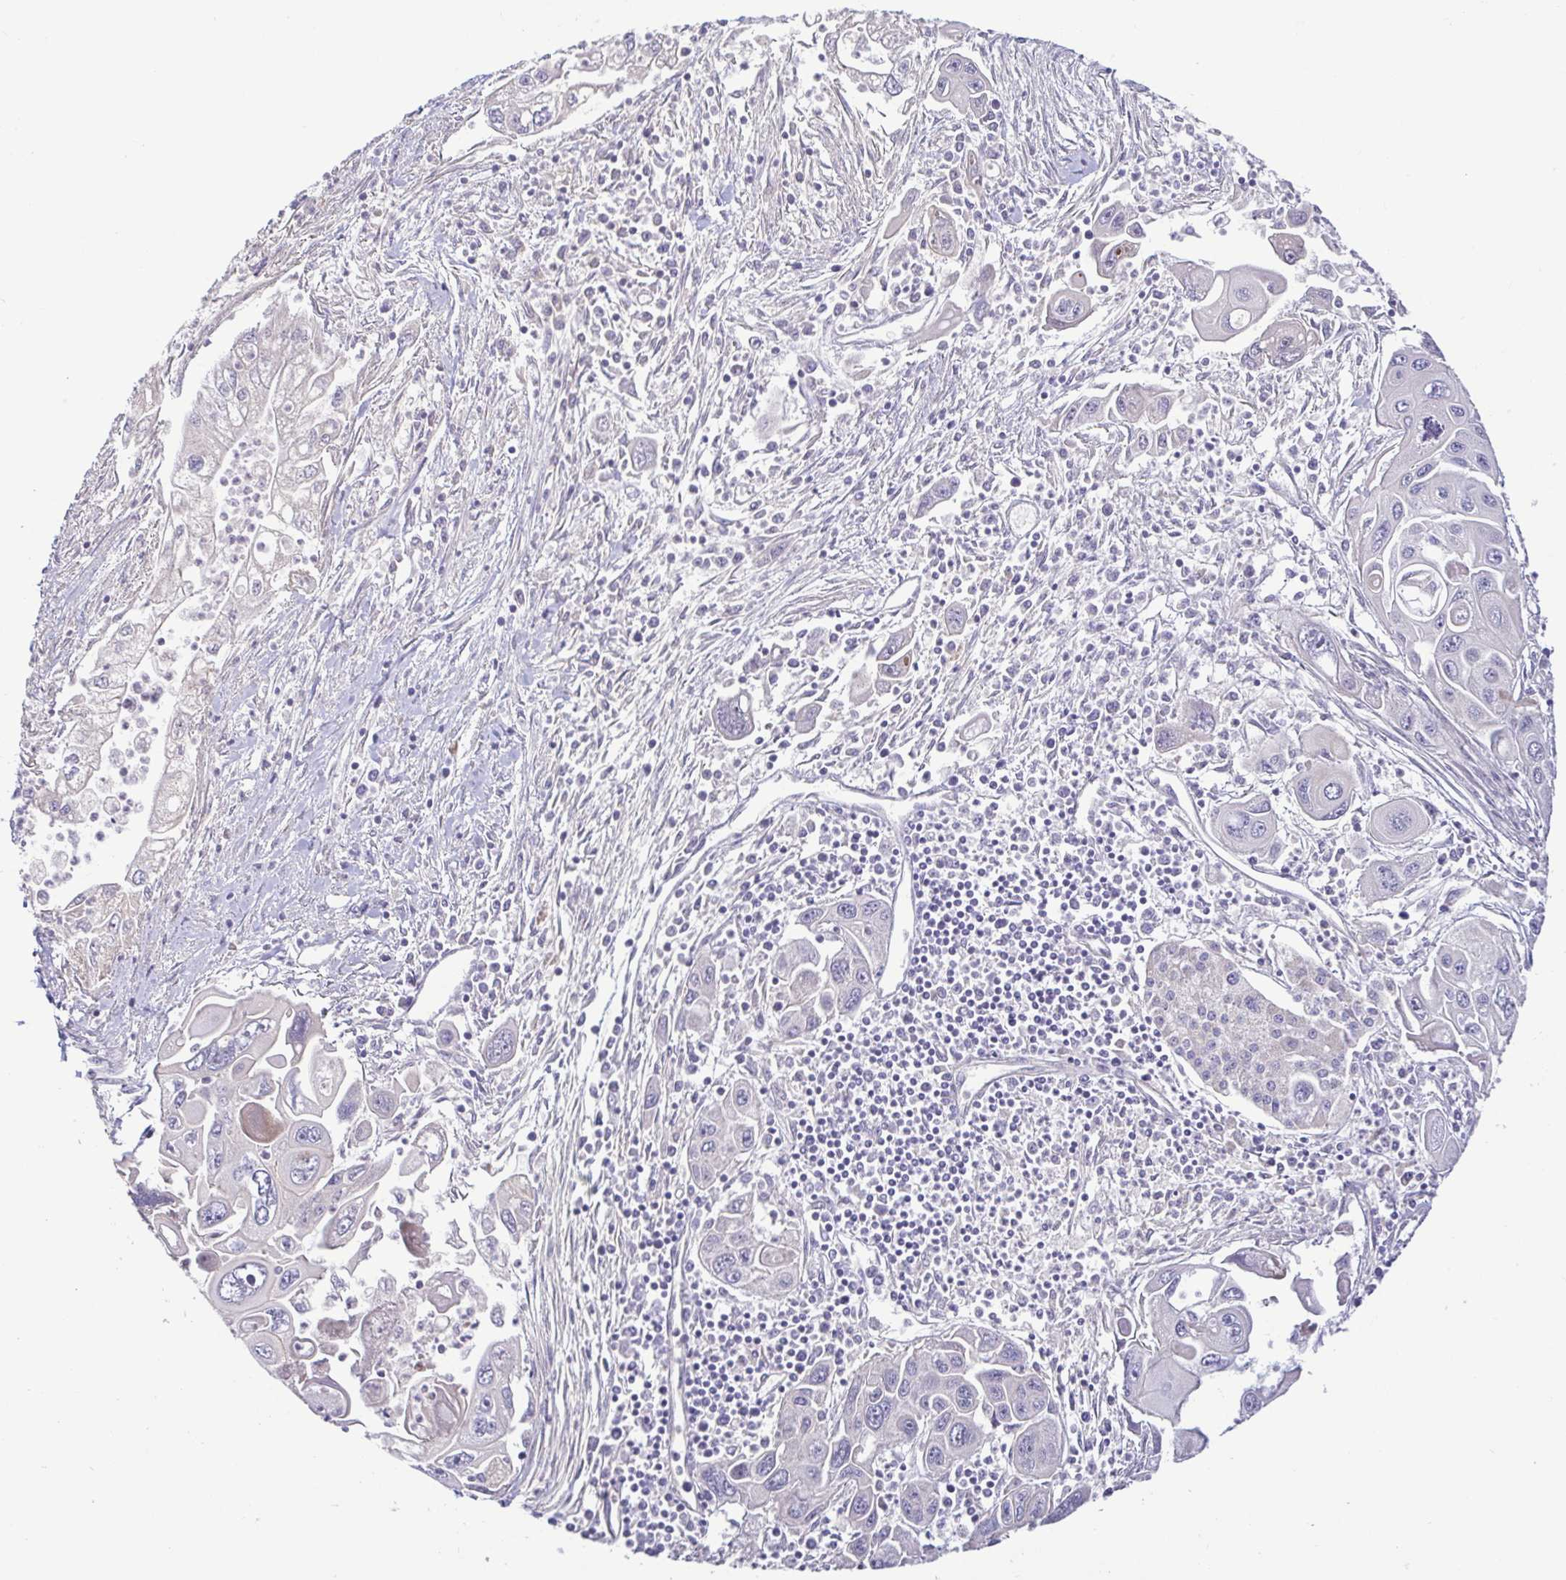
{"staining": {"intensity": "negative", "quantity": "none", "location": "none"}, "tissue": "pancreatic cancer", "cell_type": "Tumor cells", "image_type": "cancer", "snomed": [{"axis": "morphology", "description": "Adenocarcinoma, NOS"}, {"axis": "topography", "description": "Pancreas"}], "caption": "Protein analysis of pancreatic cancer shows no significant positivity in tumor cells.", "gene": "LMF2", "patient": {"sex": "male", "age": 70}}